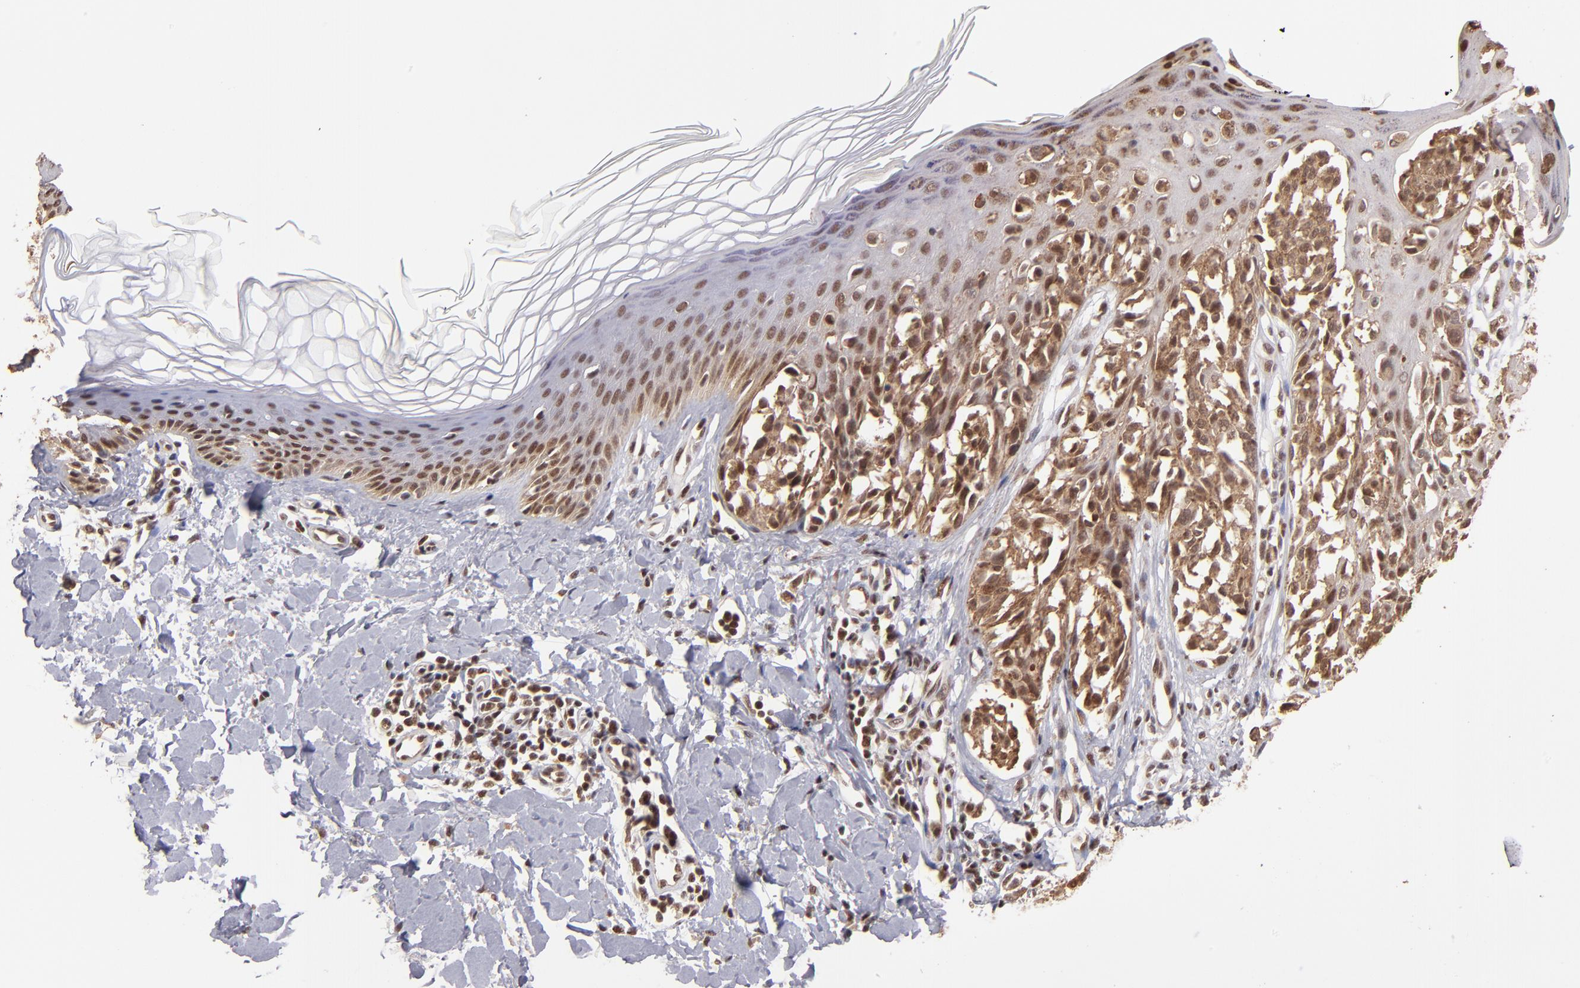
{"staining": {"intensity": "moderate", "quantity": ">75%", "location": "cytoplasmic/membranous,nuclear"}, "tissue": "melanoma", "cell_type": "Tumor cells", "image_type": "cancer", "snomed": [{"axis": "morphology", "description": "Malignant melanoma, NOS"}, {"axis": "topography", "description": "Skin"}], "caption": "Malignant melanoma stained with a protein marker reveals moderate staining in tumor cells.", "gene": "TERF2", "patient": {"sex": "female", "age": 38}}